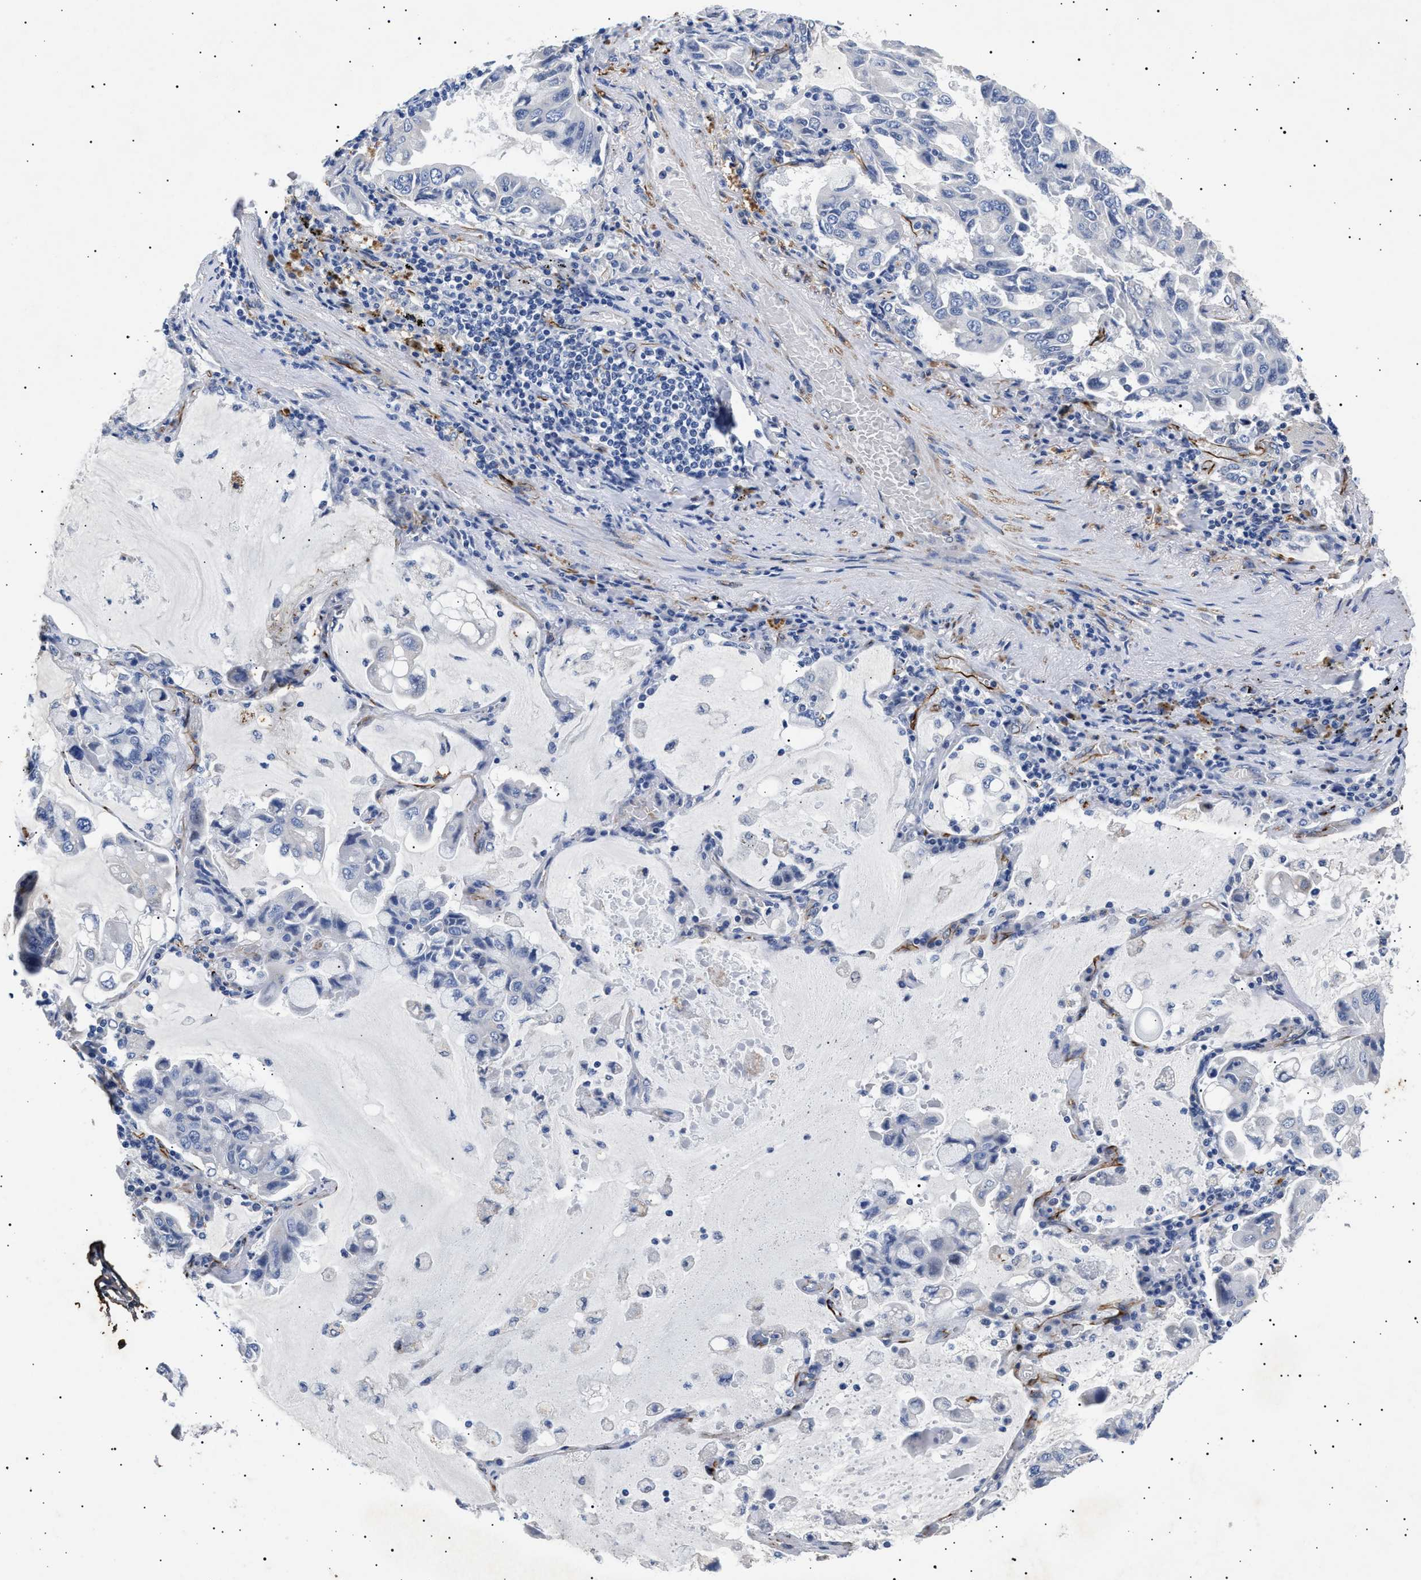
{"staining": {"intensity": "negative", "quantity": "none", "location": "none"}, "tissue": "lung cancer", "cell_type": "Tumor cells", "image_type": "cancer", "snomed": [{"axis": "morphology", "description": "Adenocarcinoma, NOS"}, {"axis": "topography", "description": "Lung"}], "caption": "Lung adenocarcinoma was stained to show a protein in brown. There is no significant staining in tumor cells. (Immunohistochemistry (ihc), brightfield microscopy, high magnification).", "gene": "OLFML2A", "patient": {"sex": "male", "age": 64}}